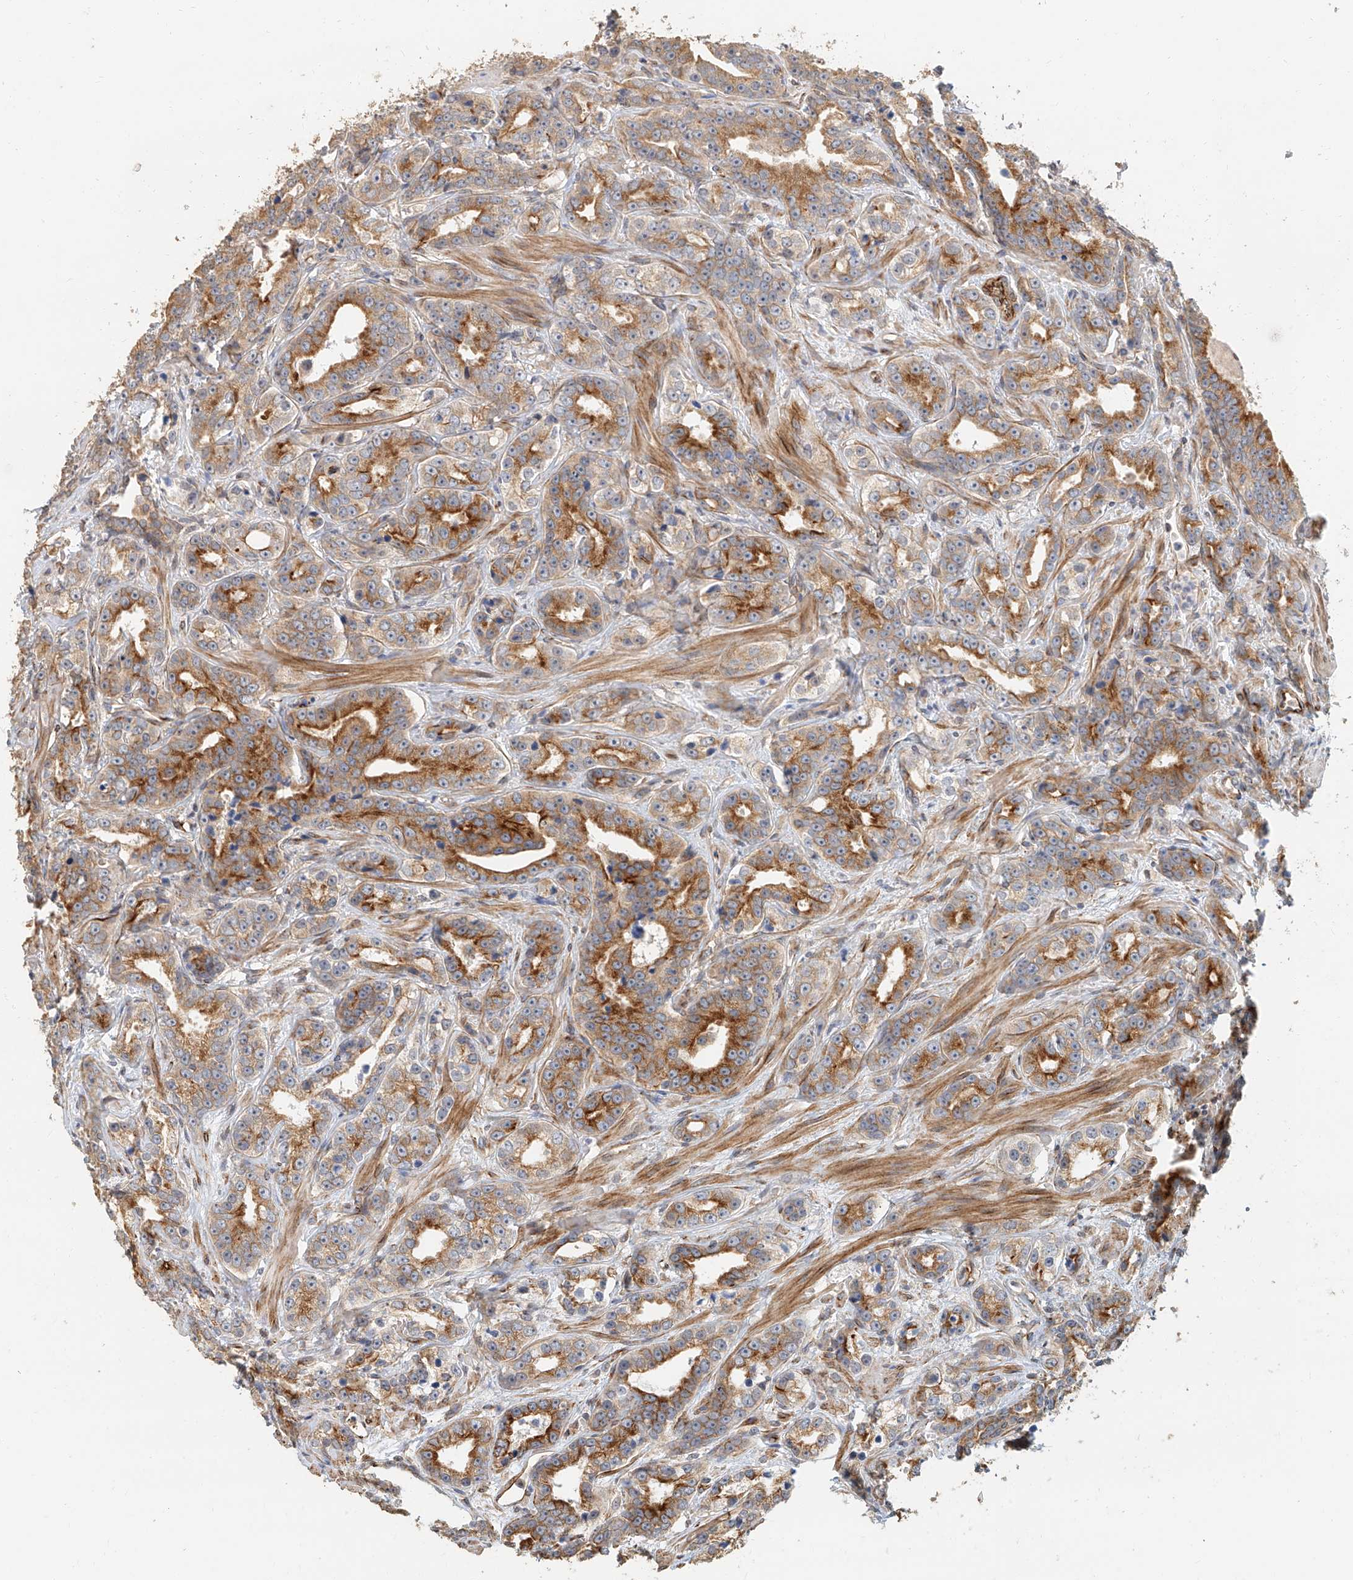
{"staining": {"intensity": "strong", "quantity": ">75%", "location": "cytoplasmic/membranous"}, "tissue": "prostate cancer", "cell_type": "Tumor cells", "image_type": "cancer", "snomed": [{"axis": "morphology", "description": "Adenocarcinoma, High grade"}, {"axis": "topography", "description": "Prostate"}], "caption": "The histopathology image reveals immunohistochemical staining of prostate high-grade adenocarcinoma. There is strong cytoplasmic/membranous positivity is appreciated in approximately >75% of tumor cells. The staining was performed using DAB, with brown indicating positive protein expression. Nuclei are stained blue with hematoxylin.", "gene": "NAP1L1", "patient": {"sex": "male", "age": 62}}